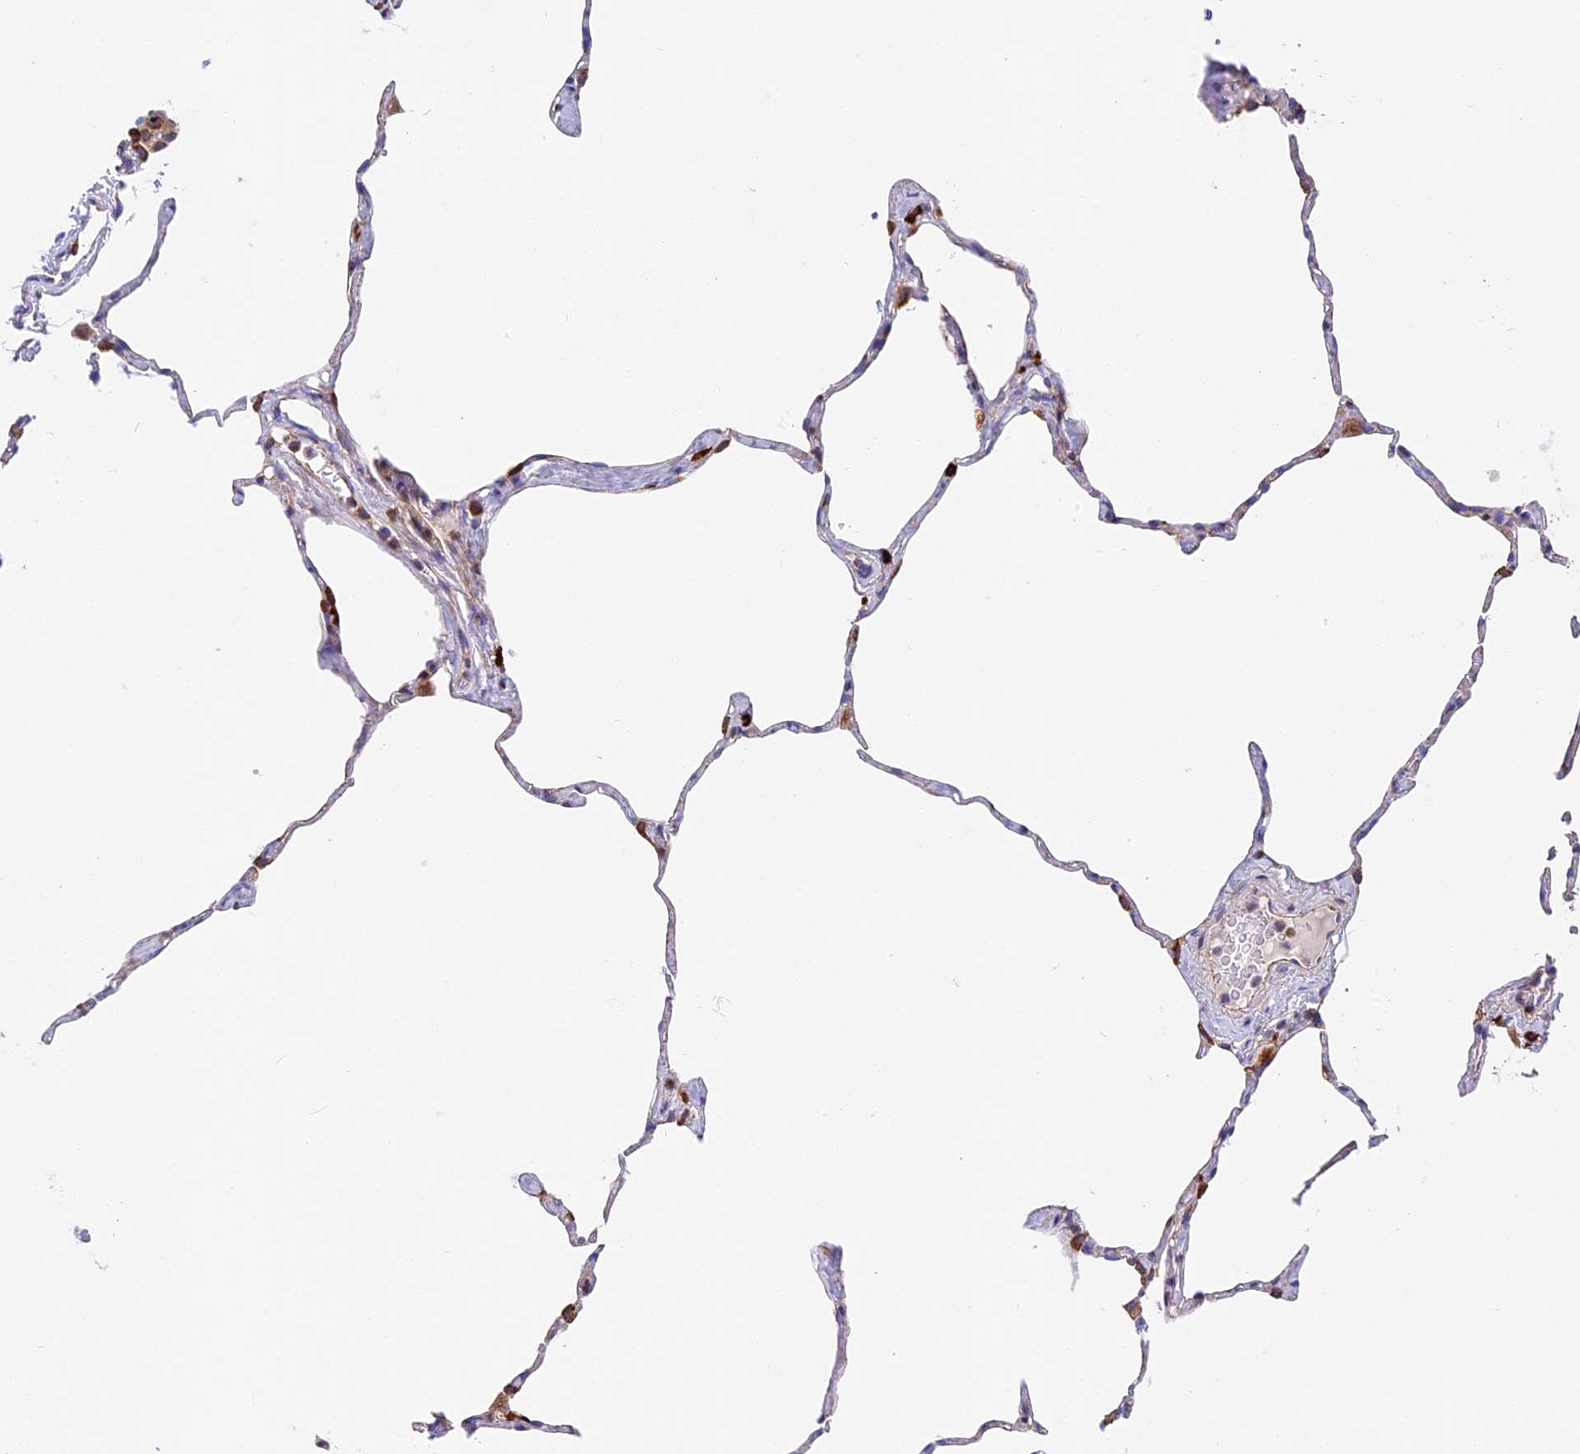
{"staining": {"intensity": "moderate", "quantity": "<25%", "location": "cytoplasmic/membranous"}, "tissue": "lung", "cell_type": "Alveolar cells", "image_type": "normal", "snomed": [{"axis": "morphology", "description": "Normal tissue, NOS"}, {"axis": "topography", "description": "Lung"}], "caption": "IHC of normal human lung exhibits low levels of moderate cytoplasmic/membranous positivity in approximately <25% of alveolar cells.", "gene": "MRAS", "patient": {"sex": "male", "age": 65}}